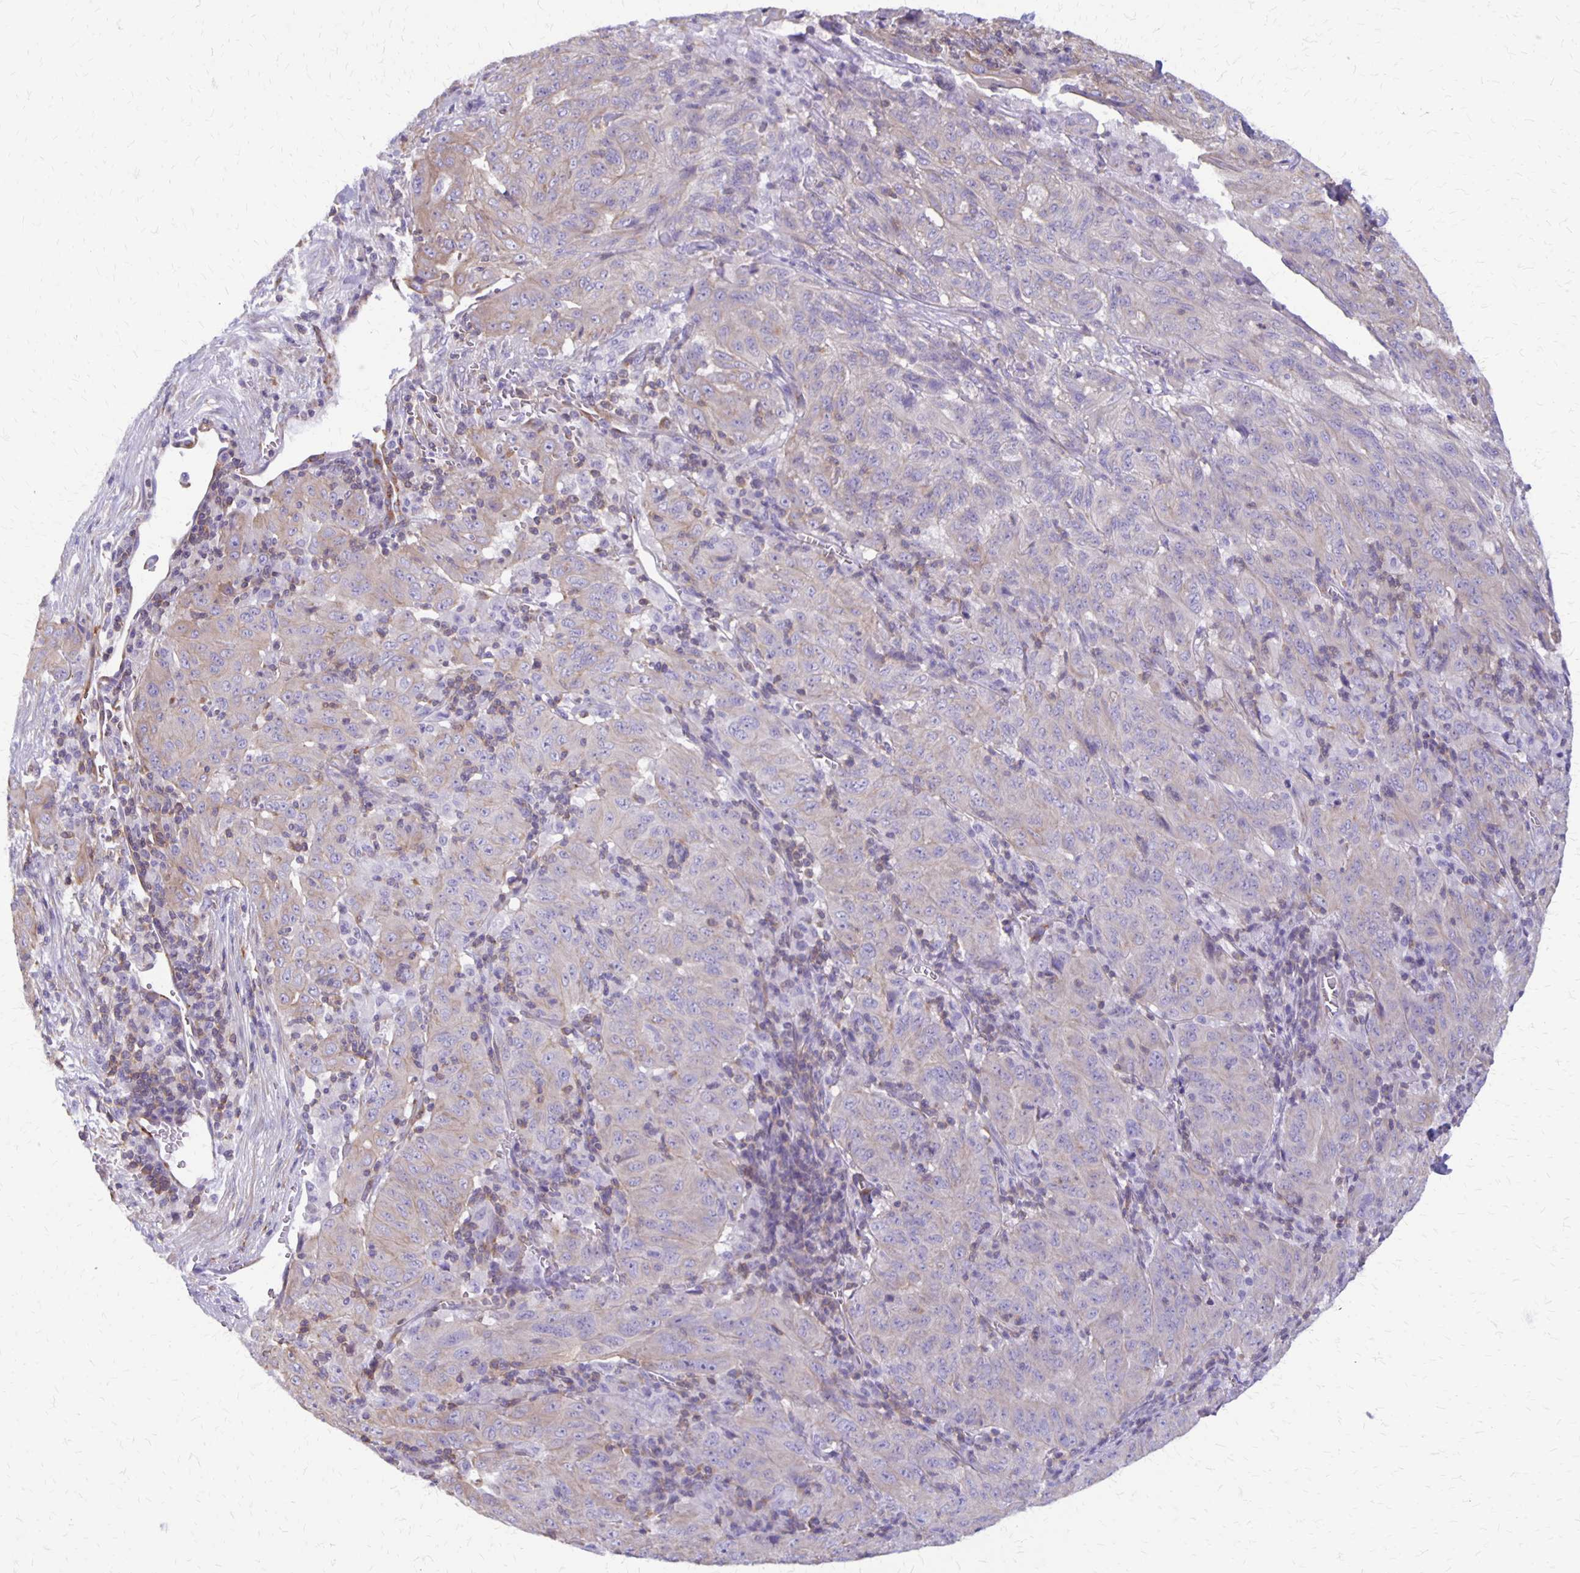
{"staining": {"intensity": "weak", "quantity": "<25%", "location": "cytoplasmic/membranous"}, "tissue": "pancreatic cancer", "cell_type": "Tumor cells", "image_type": "cancer", "snomed": [{"axis": "morphology", "description": "Adenocarcinoma, NOS"}, {"axis": "topography", "description": "Pancreas"}], "caption": "Tumor cells are negative for protein expression in human adenocarcinoma (pancreatic).", "gene": "SEPTIN5", "patient": {"sex": "male", "age": 63}}